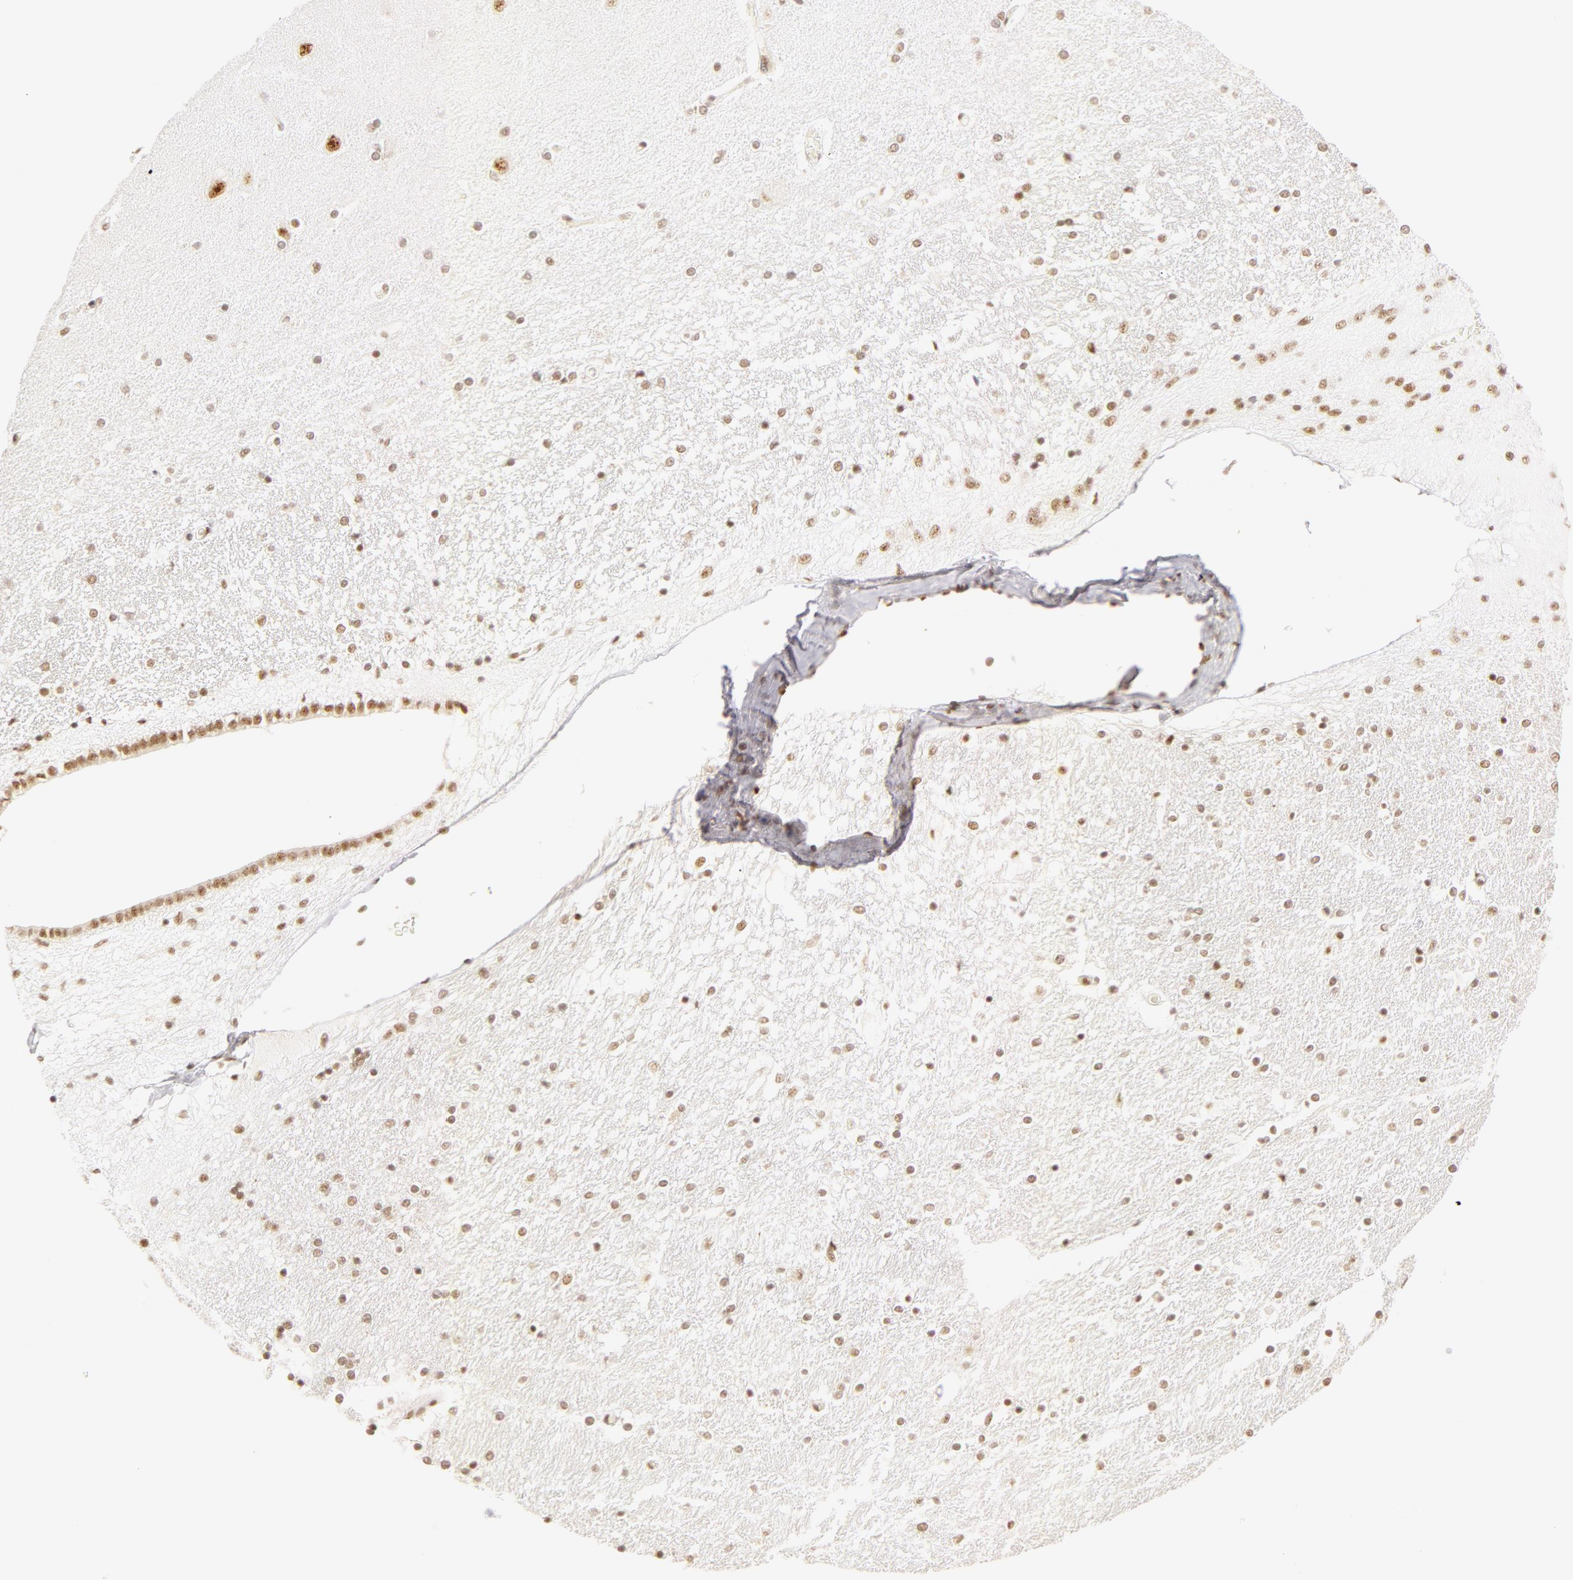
{"staining": {"intensity": "moderate", "quantity": ">75%", "location": "nuclear"}, "tissue": "hippocampus", "cell_type": "Glial cells", "image_type": "normal", "snomed": [{"axis": "morphology", "description": "Normal tissue, NOS"}, {"axis": "topography", "description": "Hippocampus"}], "caption": "Immunohistochemical staining of unremarkable hippocampus demonstrates >75% levels of moderate nuclear protein positivity in approximately >75% of glial cells.", "gene": "RBM39", "patient": {"sex": "female", "age": 54}}